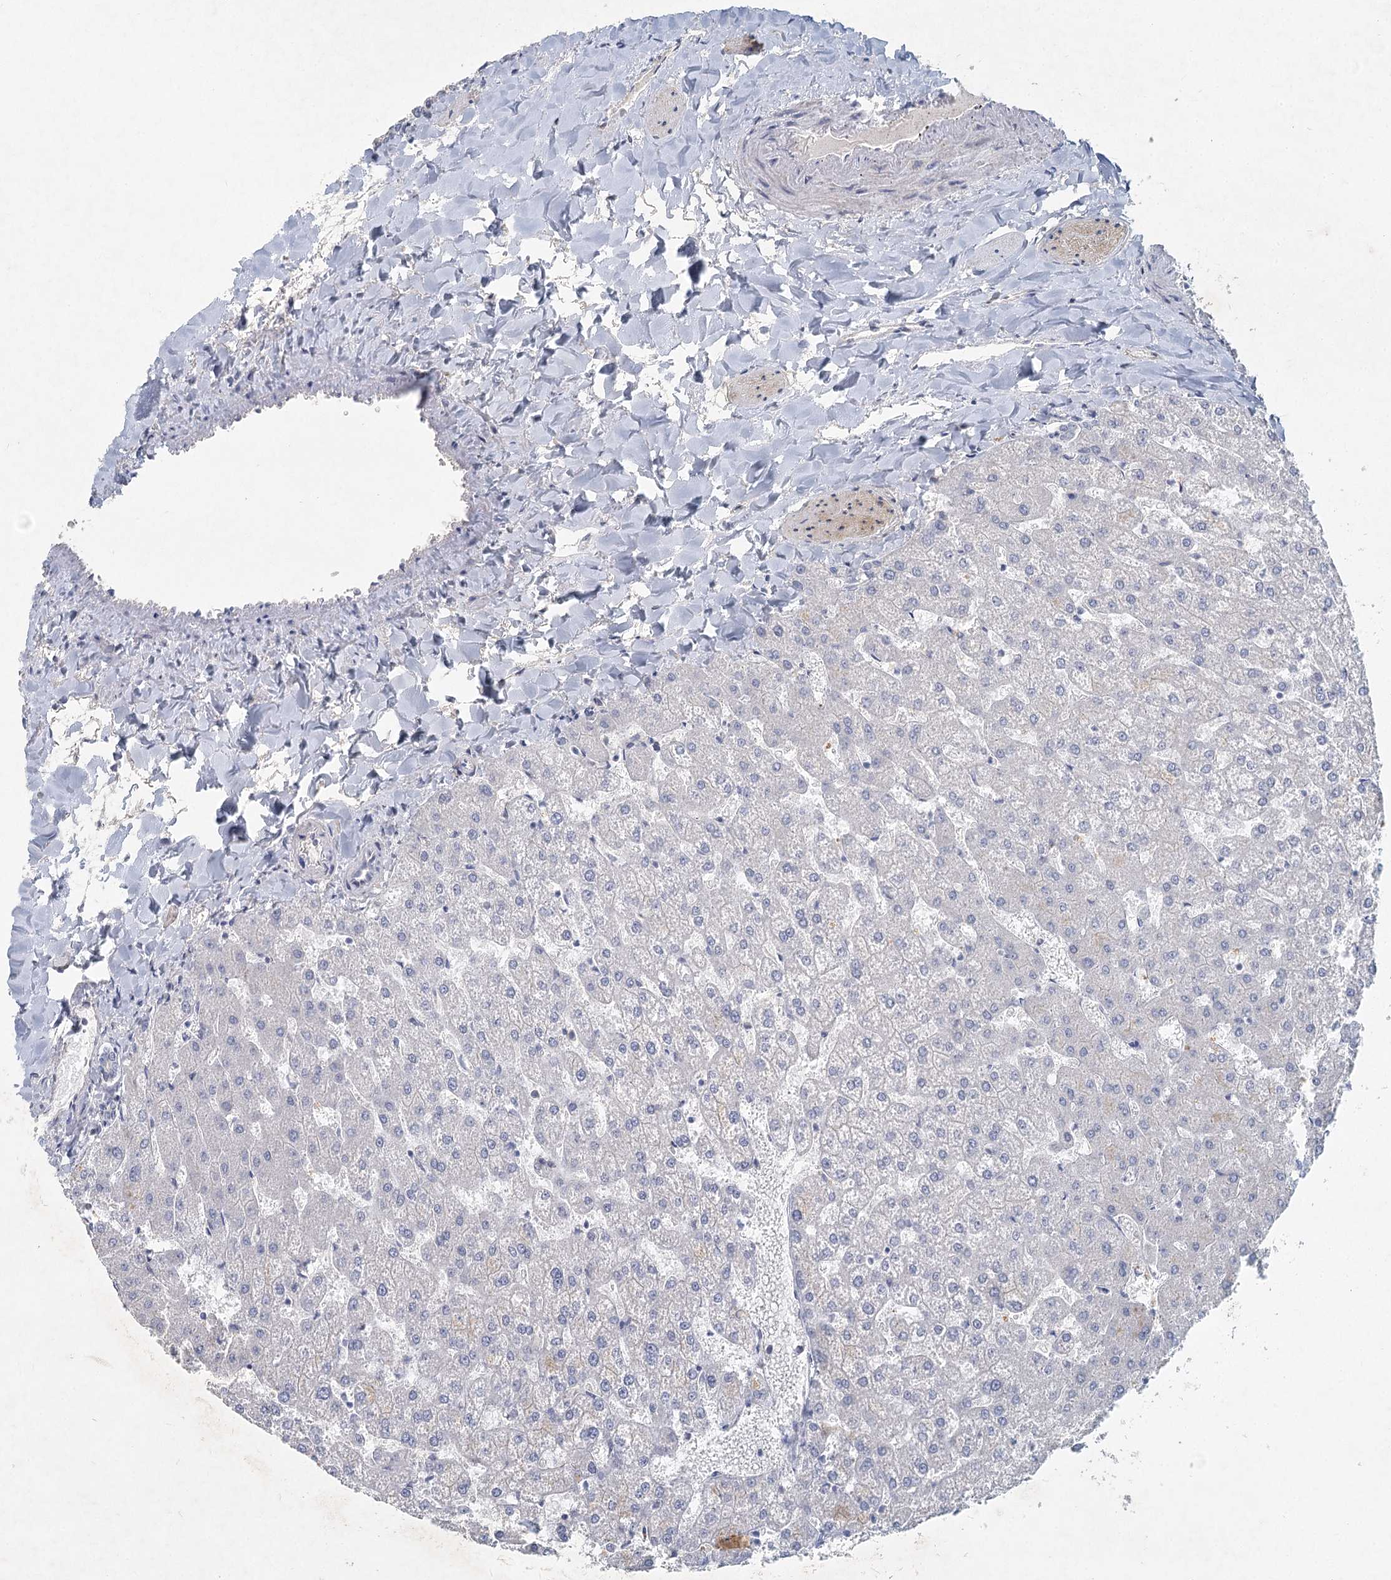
{"staining": {"intensity": "negative", "quantity": "none", "location": "none"}, "tissue": "liver", "cell_type": "Cholangiocytes", "image_type": "normal", "snomed": [{"axis": "morphology", "description": "Normal tissue, NOS"}, {"axis": "topography", "description": "Liver"}], "caption": "Image shows no protein positivity in cholangiocytes of normal liver. (Brightfield microscopy of DAB immunohistochemistry (IHC) at high magnification).", "gene": "DNMBP", "patient": {"sex": "female", "age": 32}}